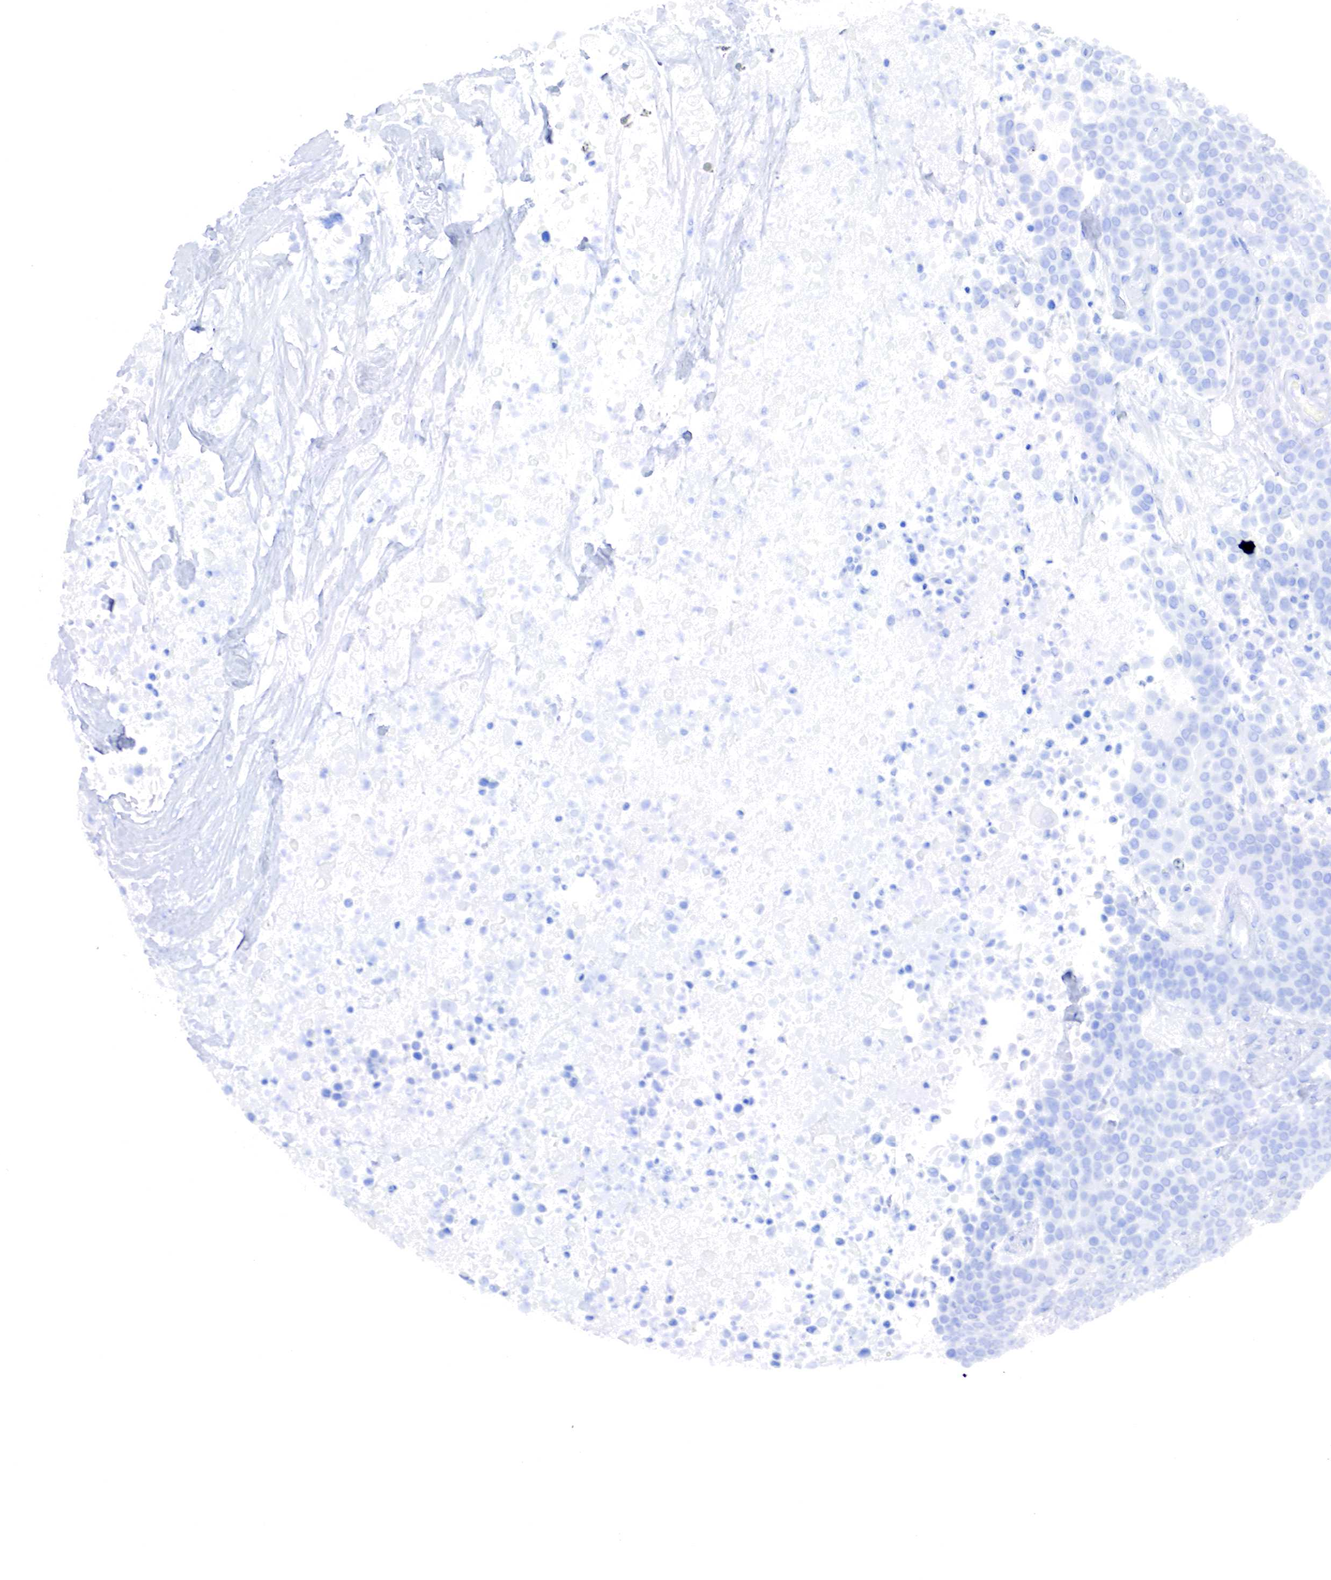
{"staining": {"intensity": "negative", "quantity": "none", "location": "none"}, "tissue": "urothelial cancer", "cell_type": "Tumor cells", "image_type": "cancer", "snomed": [{"axis": "morphology", "description": "Urothelial carcinoma, High grade"}, {"axis": "topography", "description": "Urinary bladder"}], "caption": "Urothelial carcinoma (high-grade) stained for a protein using IHC exhibits no expression tumor cells.", "gene": "RDX", "patient": {"sex": "male", "age": 74}}